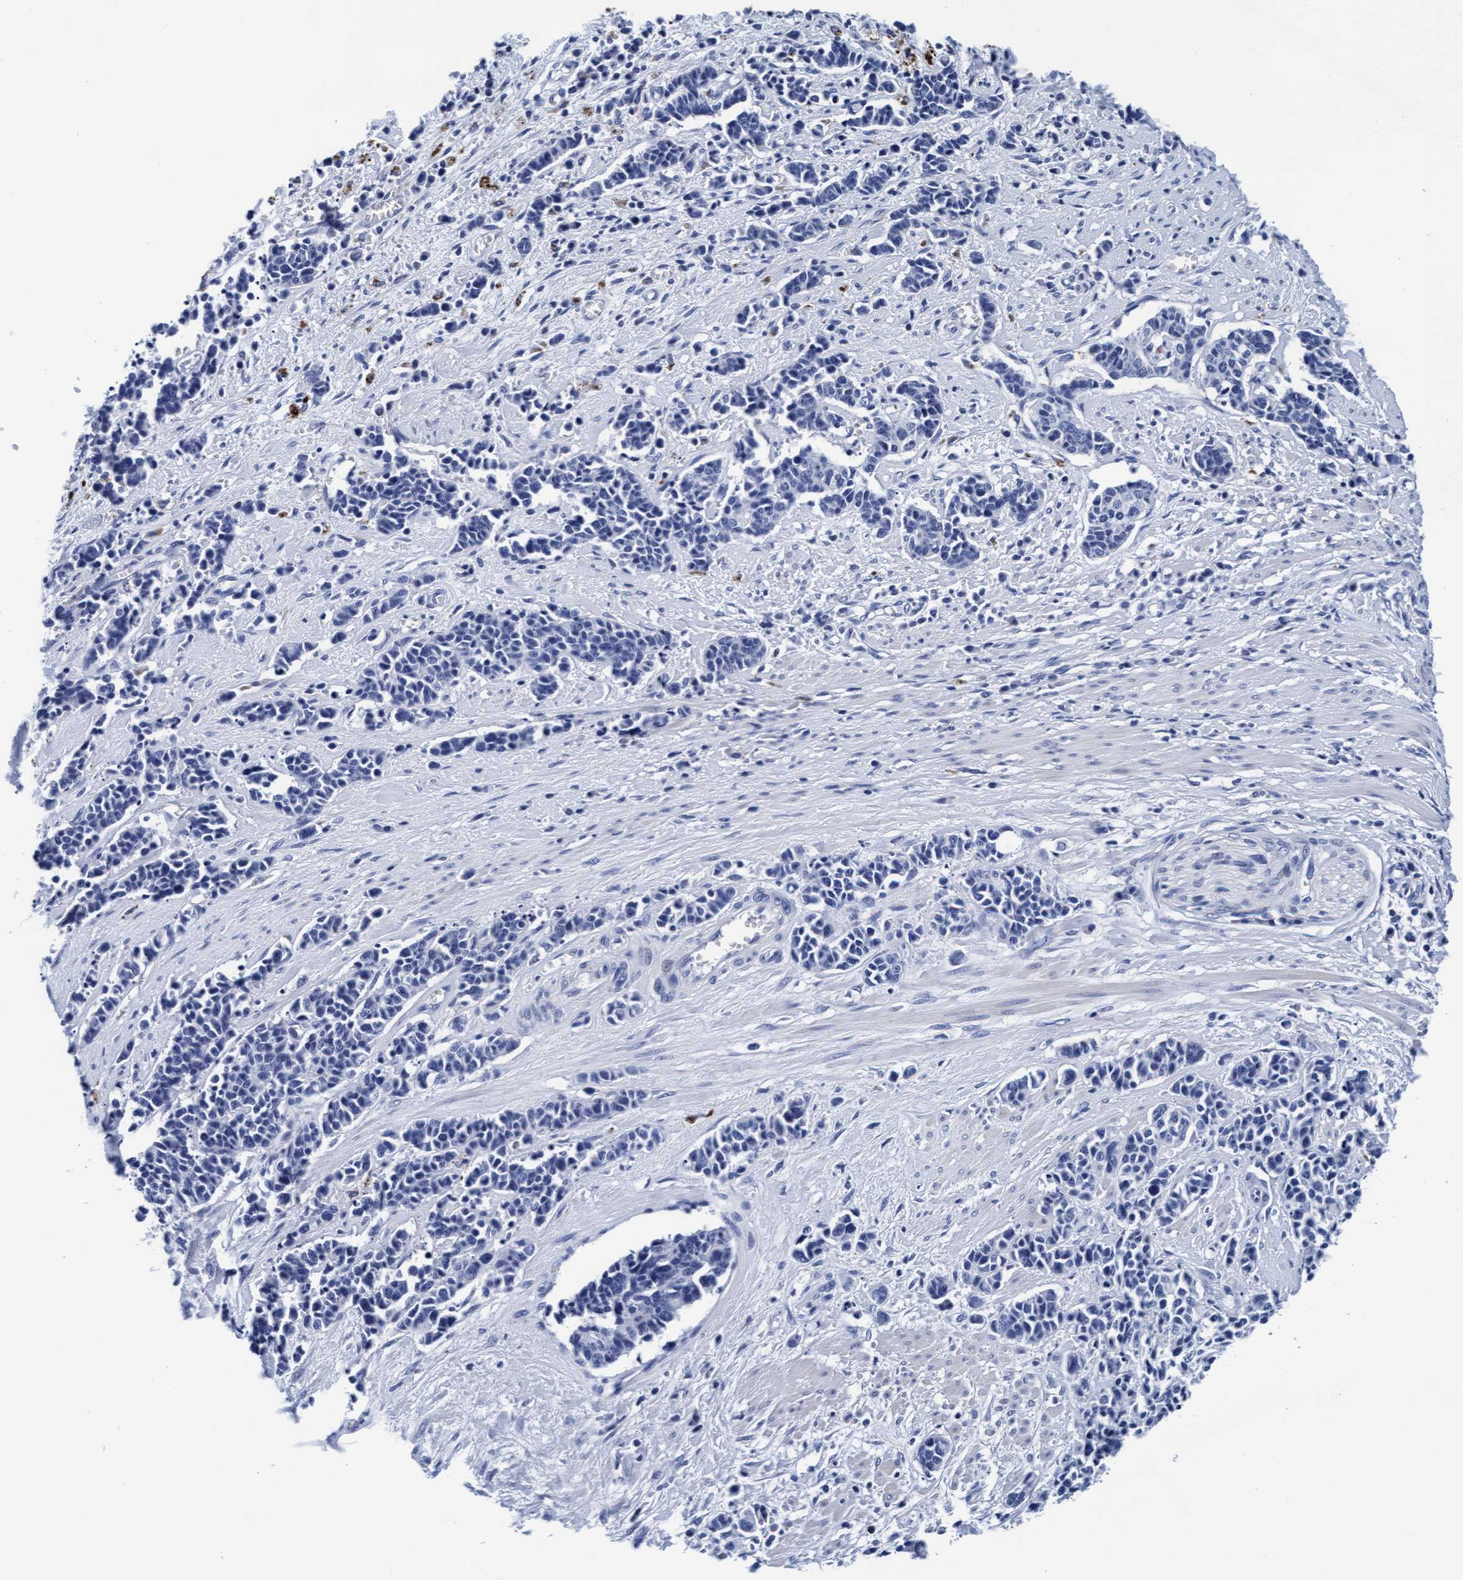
{"staining": {"intensity": "negative", "quantity": "none", "location": "none"}, "tissue": "cervical cancer", "cell_type": "Tumor cells", "image_type": "cancer", "snomed": [{"axis": "morphology", "description": "Squamous cell carcinoma, NOS"}, {"axis": "topography", "description": "Cervix"}], "caption": "Immunohistochemistry (IHC) of human cervical cancer shows no staining in tumor cells.", "gene": "ARSG", "patient": {"sex": "female", "age": 35}}